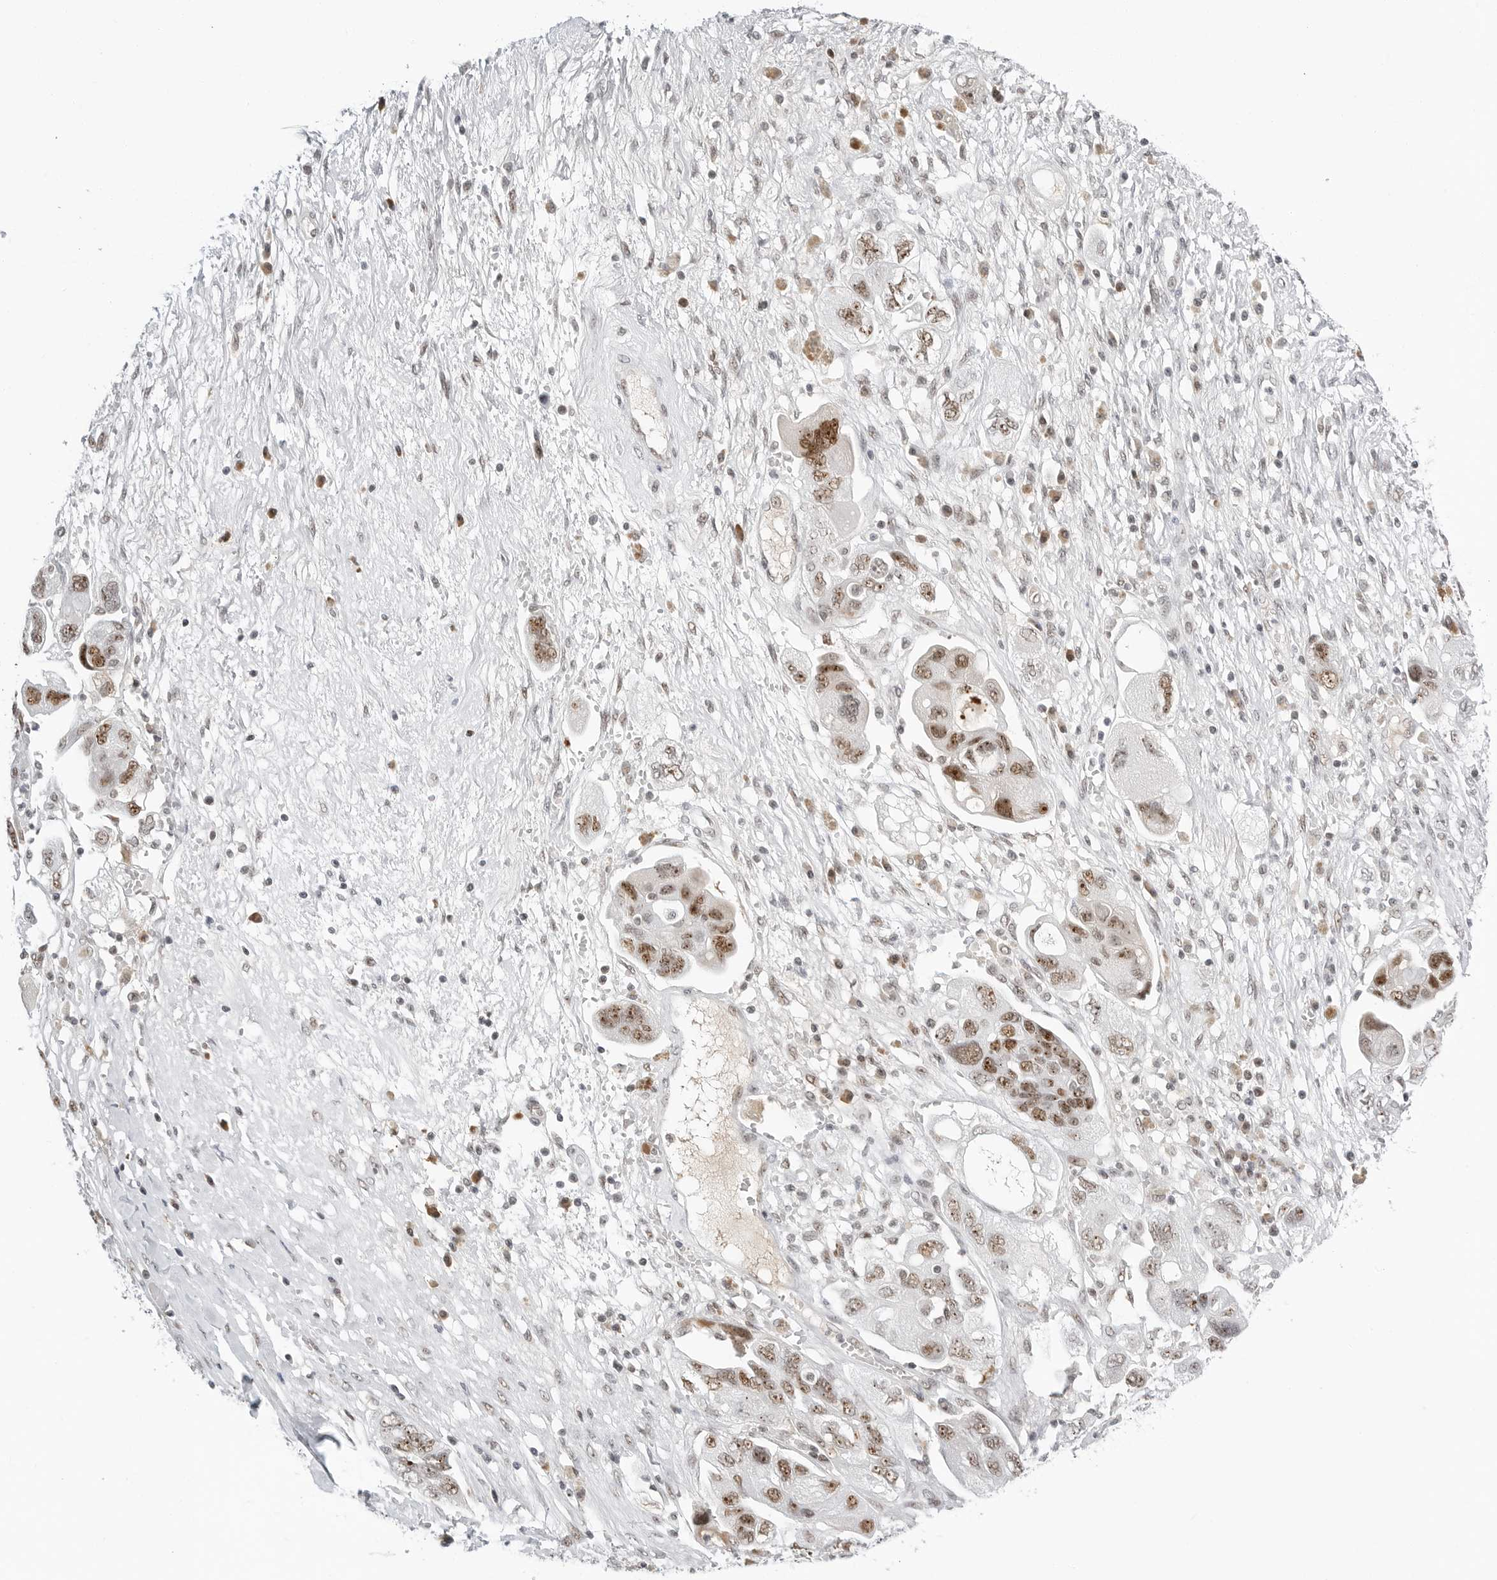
{"staining": {"intensity": "strong", "quantity": "25%-75%", "location": "nuclear"}, "tissue": "ovarian cancer", "cell_type": "Tumor cells", "image_type": "cancer", "snomed": [{"axis": "morphology", "description": "Carcinoma, NOS"}, {"axis": "morphology", "description": "Cystadenocarcinoma, serous, NOS"}, {"axis": "topography", "description": "Ovary"}], "caption": "A micrograph of human ovarian cancer (carcinoma) stained for a protein displays strong nuclear brown staining in tumor cells. (DAB (3,3'-diaminobenzidine) = brown stain, brightfield microscopy at high magnification).", "gene": "WRAP53", "patient": {"sex": "female", "age": 69}}